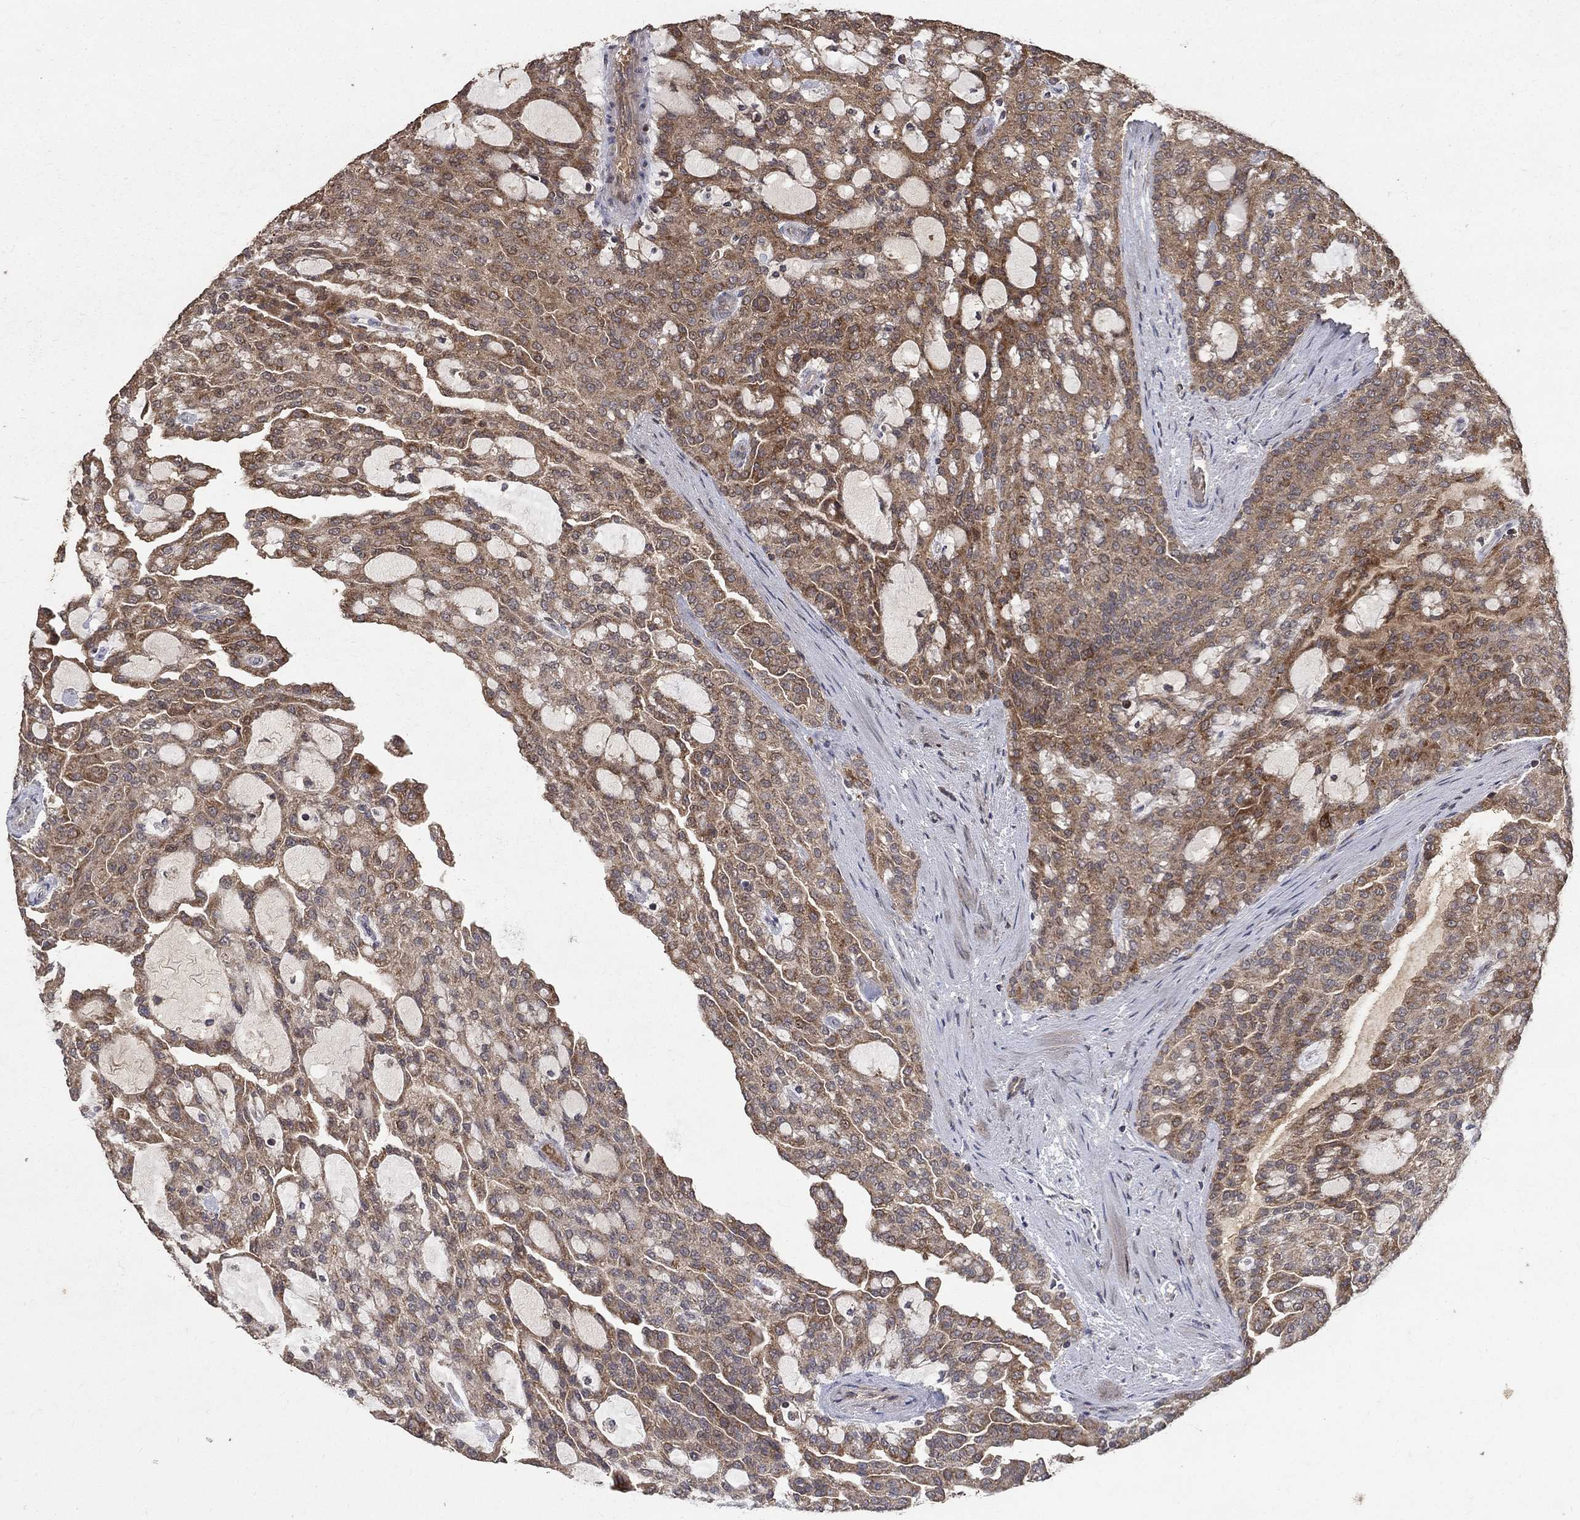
{"staining": {"intensity": "moderate", "quantity": "25%-75%", "location": "cytoplasmic/membranous"}, "tissue": "renal cancer", "cell_type": "Tumor cells", "image_type": "cancer", "snomed": [{"axis": "morphology", "description": "Adenocarcinoma, NOS"}, {"axis": "topography", "description": "Kidney"}], "caption": "An immunohistochemistry (IHC) photomicrograph of tumor tissue is shown. Protein staining in brown labels moderate cytoplasmic/membranous positivity in renal cancer within tumor cells. (Stains: DAB in brown, nuclei in blue, Microscopy: brightfield microscopy at high magnification).", "gene": "C17orf75", "patient": {"sex": "male", "age": 63}}